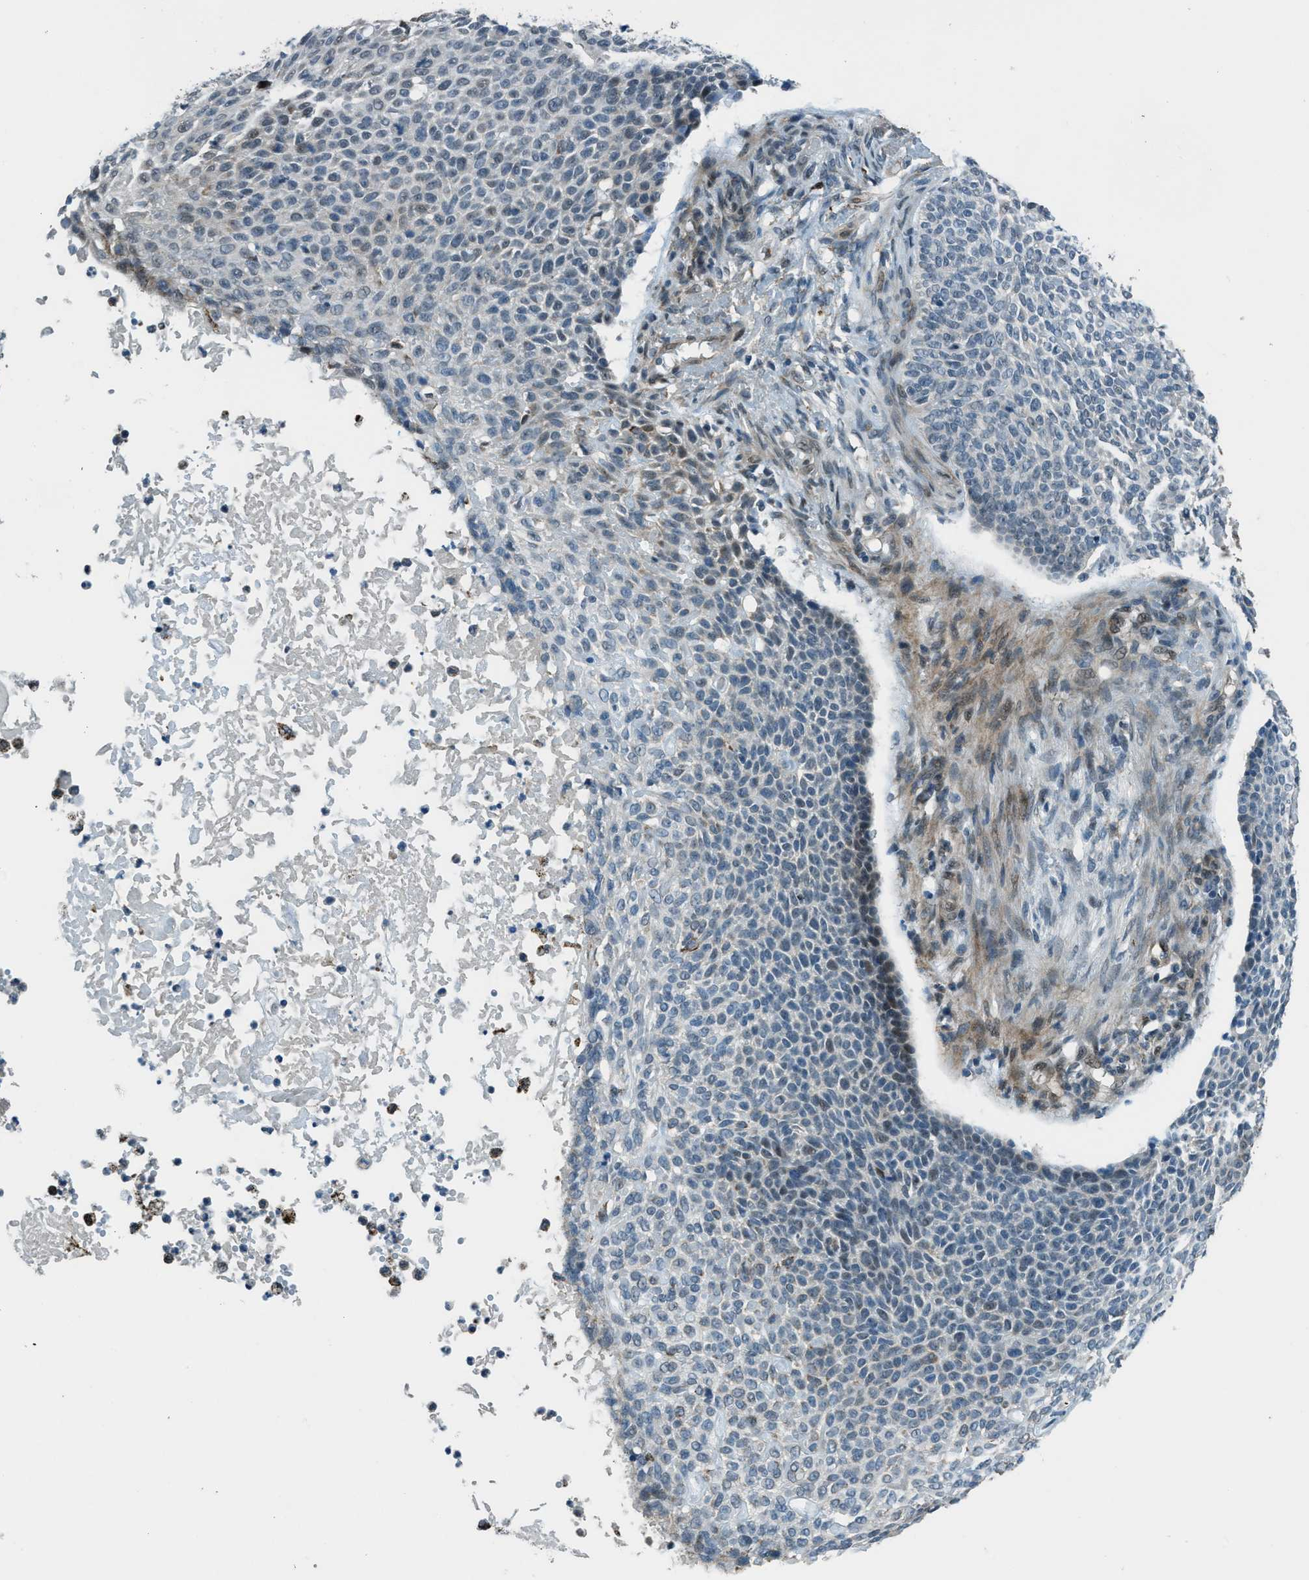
{"staining": {"intensity": "negative", "quantity": "none", "location": "none"}, "tissue": "skin cancer", "cell_type": "Tumor cells", "image_type": "cancer", "snomed": [{"axis": "morphology", "description": "Normal tissue, NOS"}, {"axis": "morphology", "description": "Basal cell carcinoma"}, {"axis": "topography", "description": "Skin"}], "caption": "This is an immunohistochemistry micrograph of basal cell carcinoma (skin). There is no expression in tumor cells.", "gene": "NPEPL1", "patient": {"sex": "male", "age": 87}}